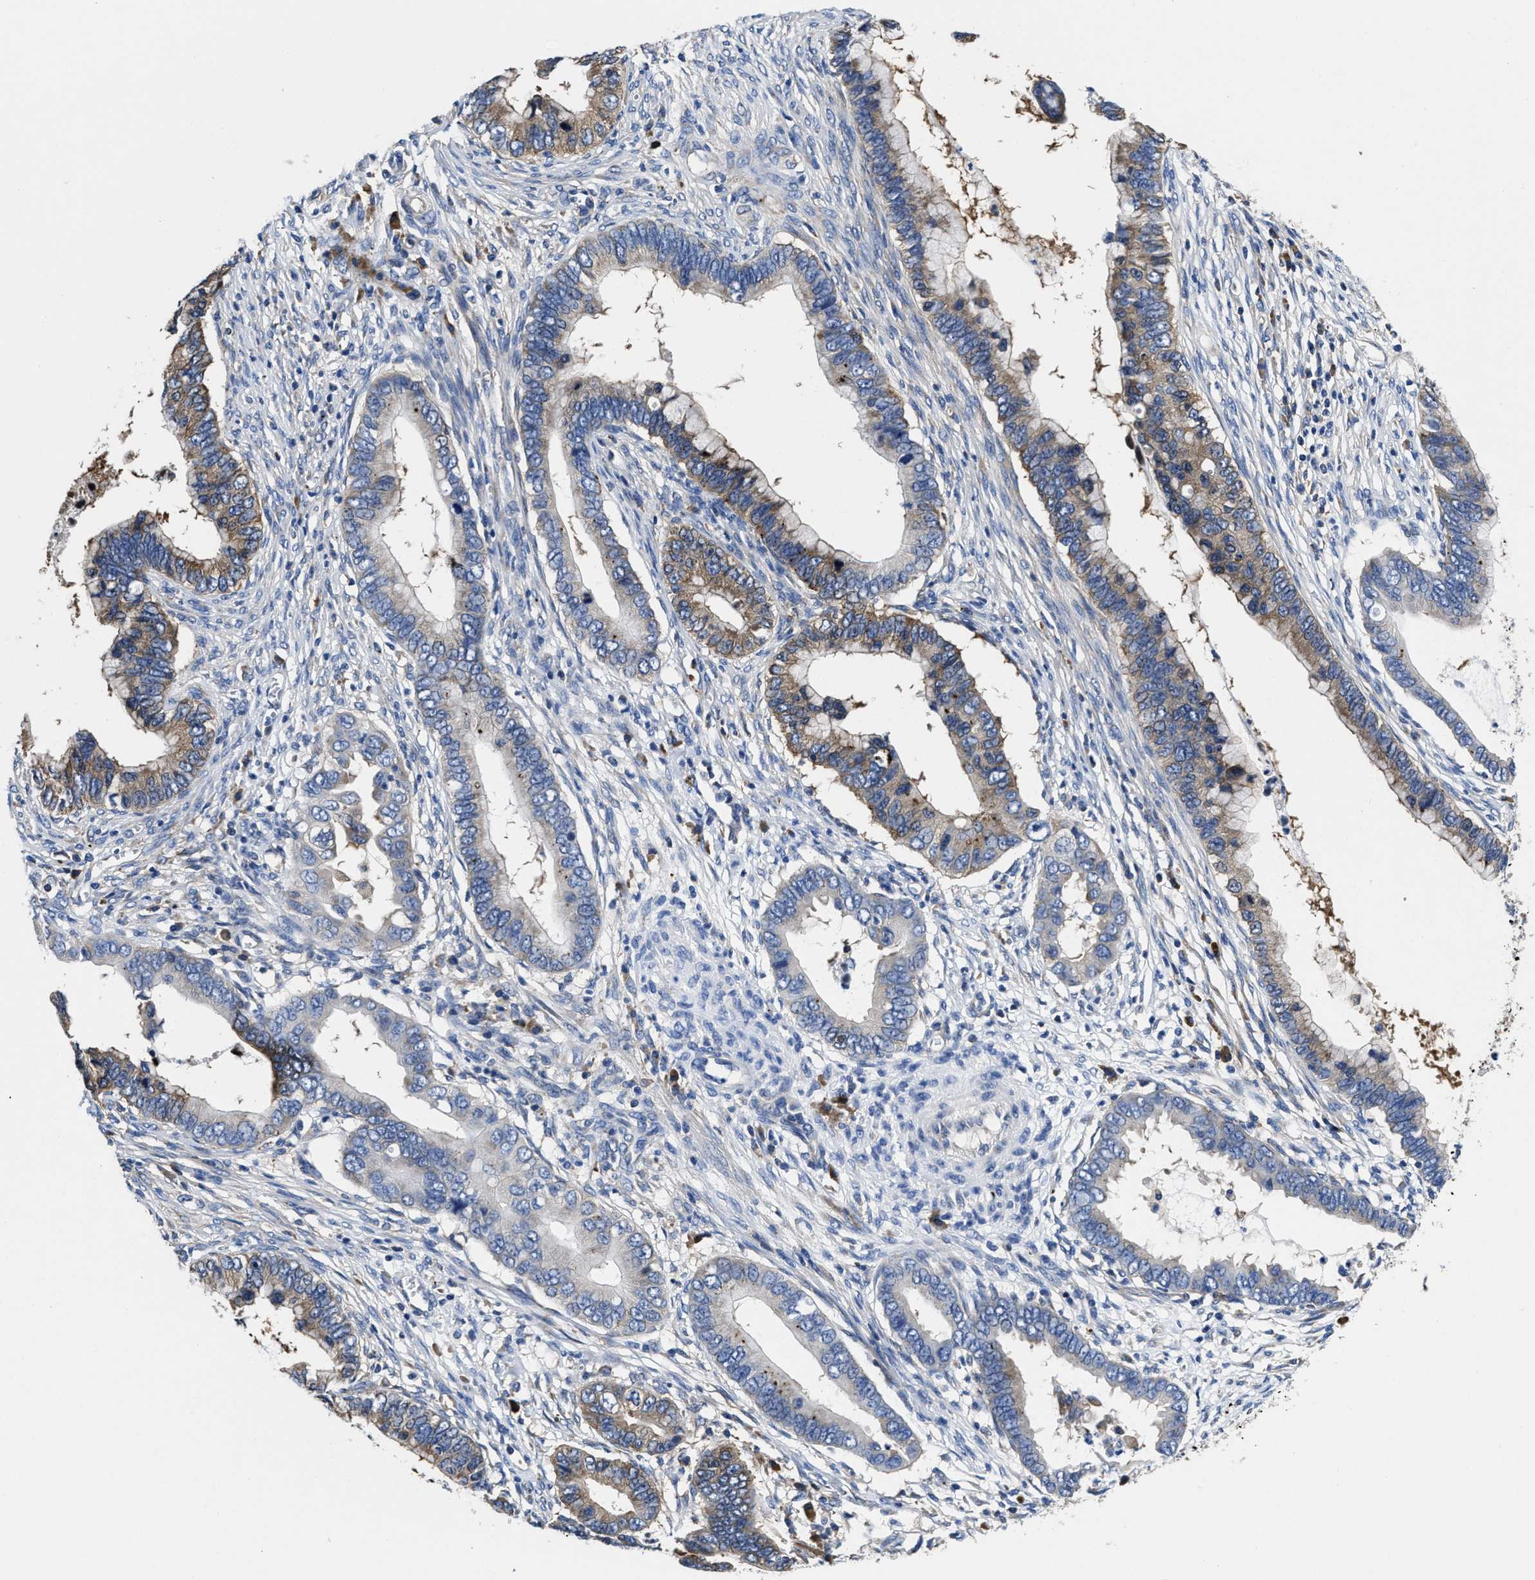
{"staining": {"intensity": "weak", "quantity": "<25%", "location": "cytoplasmic/membranous"}, "tissue": "cervical cancer", "cell_type": "Tumor cells", "image_type": "cancer", "snomed": [{"axis": "morphology", "description": "Adenocarcinoma, NOS"}, {"axis": "topography", "description": "Cervix"}], "caption": "Tumor cells show no significant staining in cervical cancer.", "gene": "YARS1", "patient": {"sex": "female", "age": 44}}